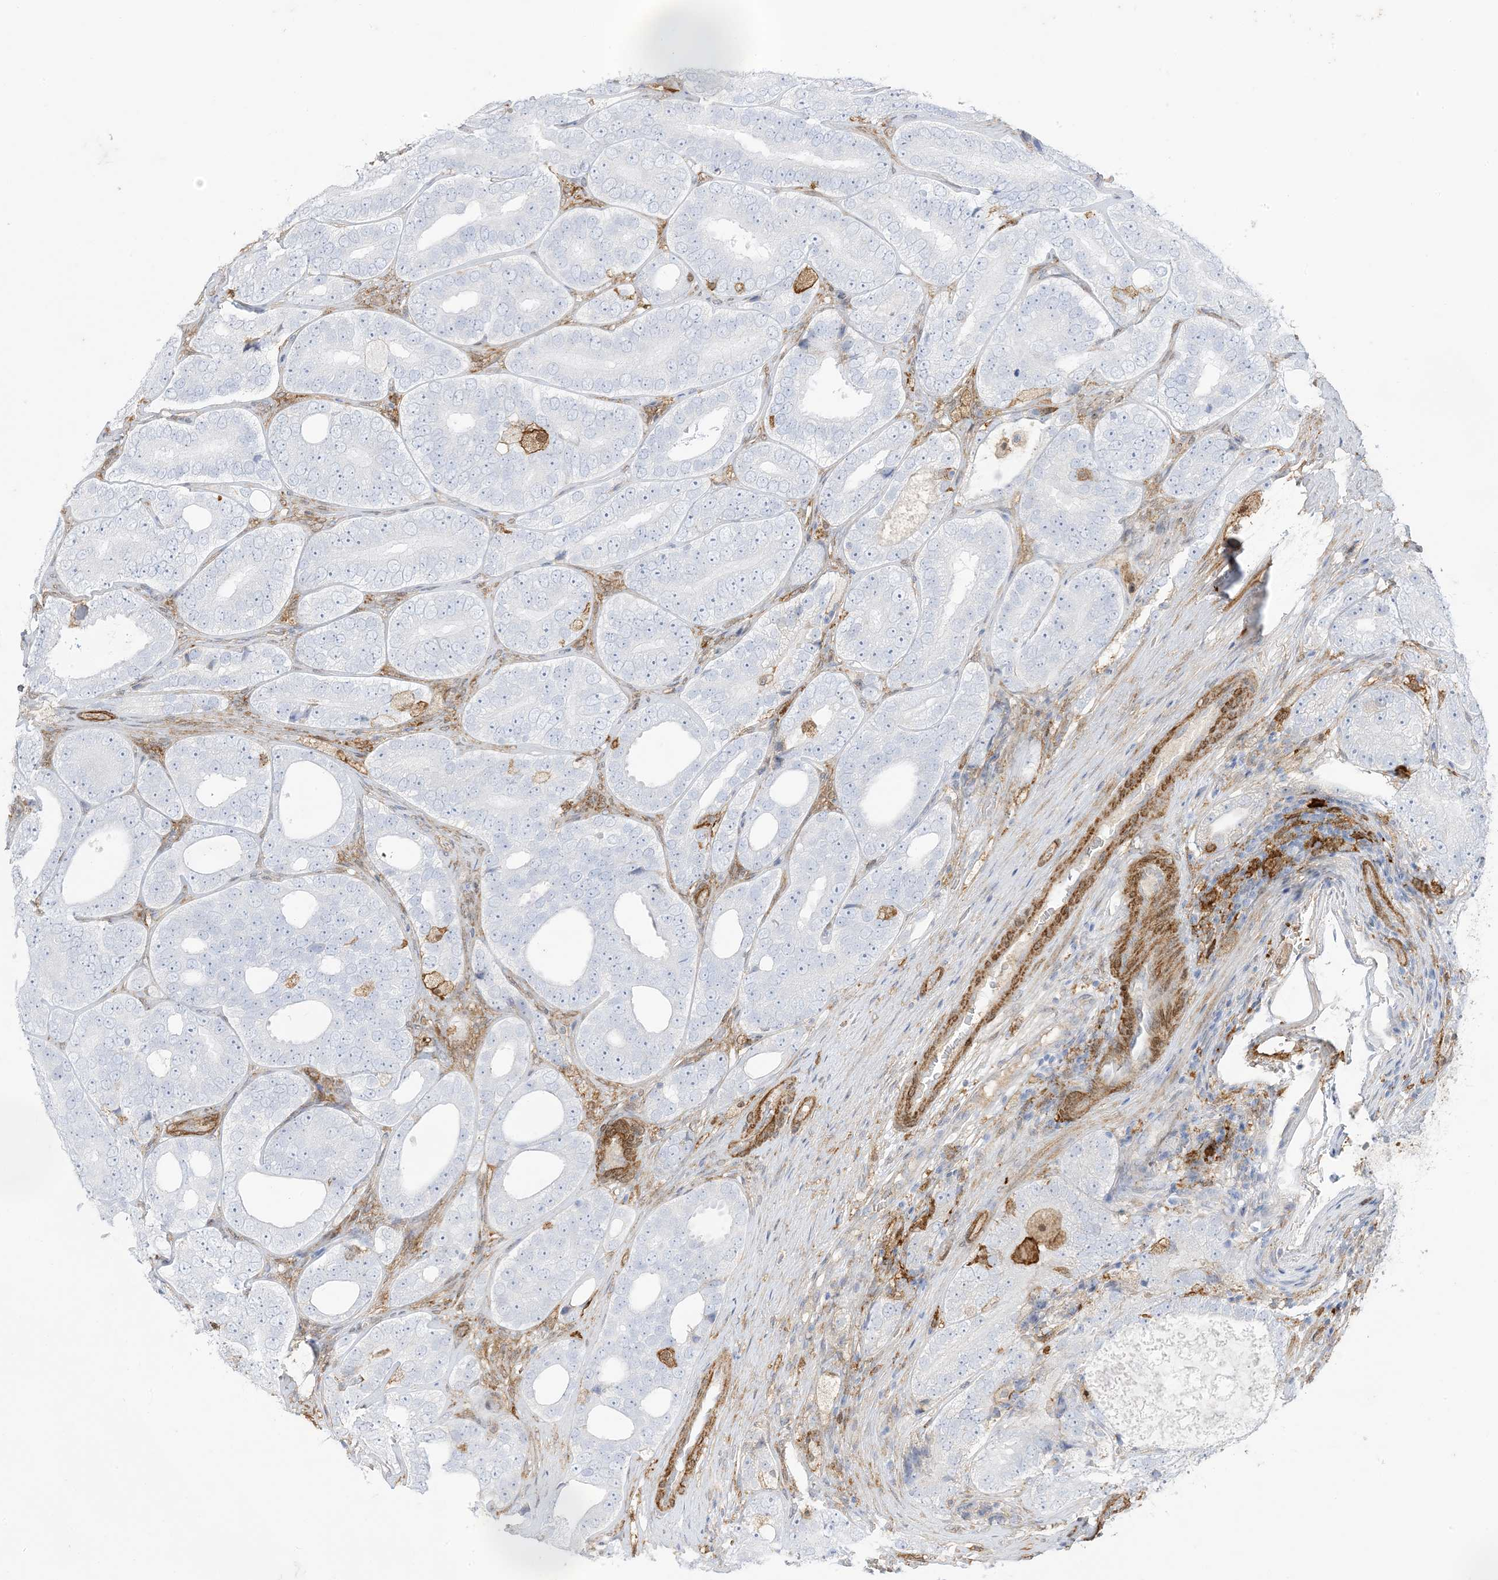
{"staining": {"intensity": "negative", "quantity": "none", "location": "none"}, "tissue": "prostate cancer", "cell_type": "Tumor cells", "image_type": "cancer", "snomed": [{"axis": "morphology", "description": "Adenocarcinoma, High grade"}, {"axis": "topography", "description": "Prostate"}], "caption": "Human prostate adenocarcinoma (high-grade) stained for a protein using immunohistochemistry (IHC) exhibits no positivity in tumor cells.", "gene": "GSN", "patient": {"sex": "male", "age": 56}}